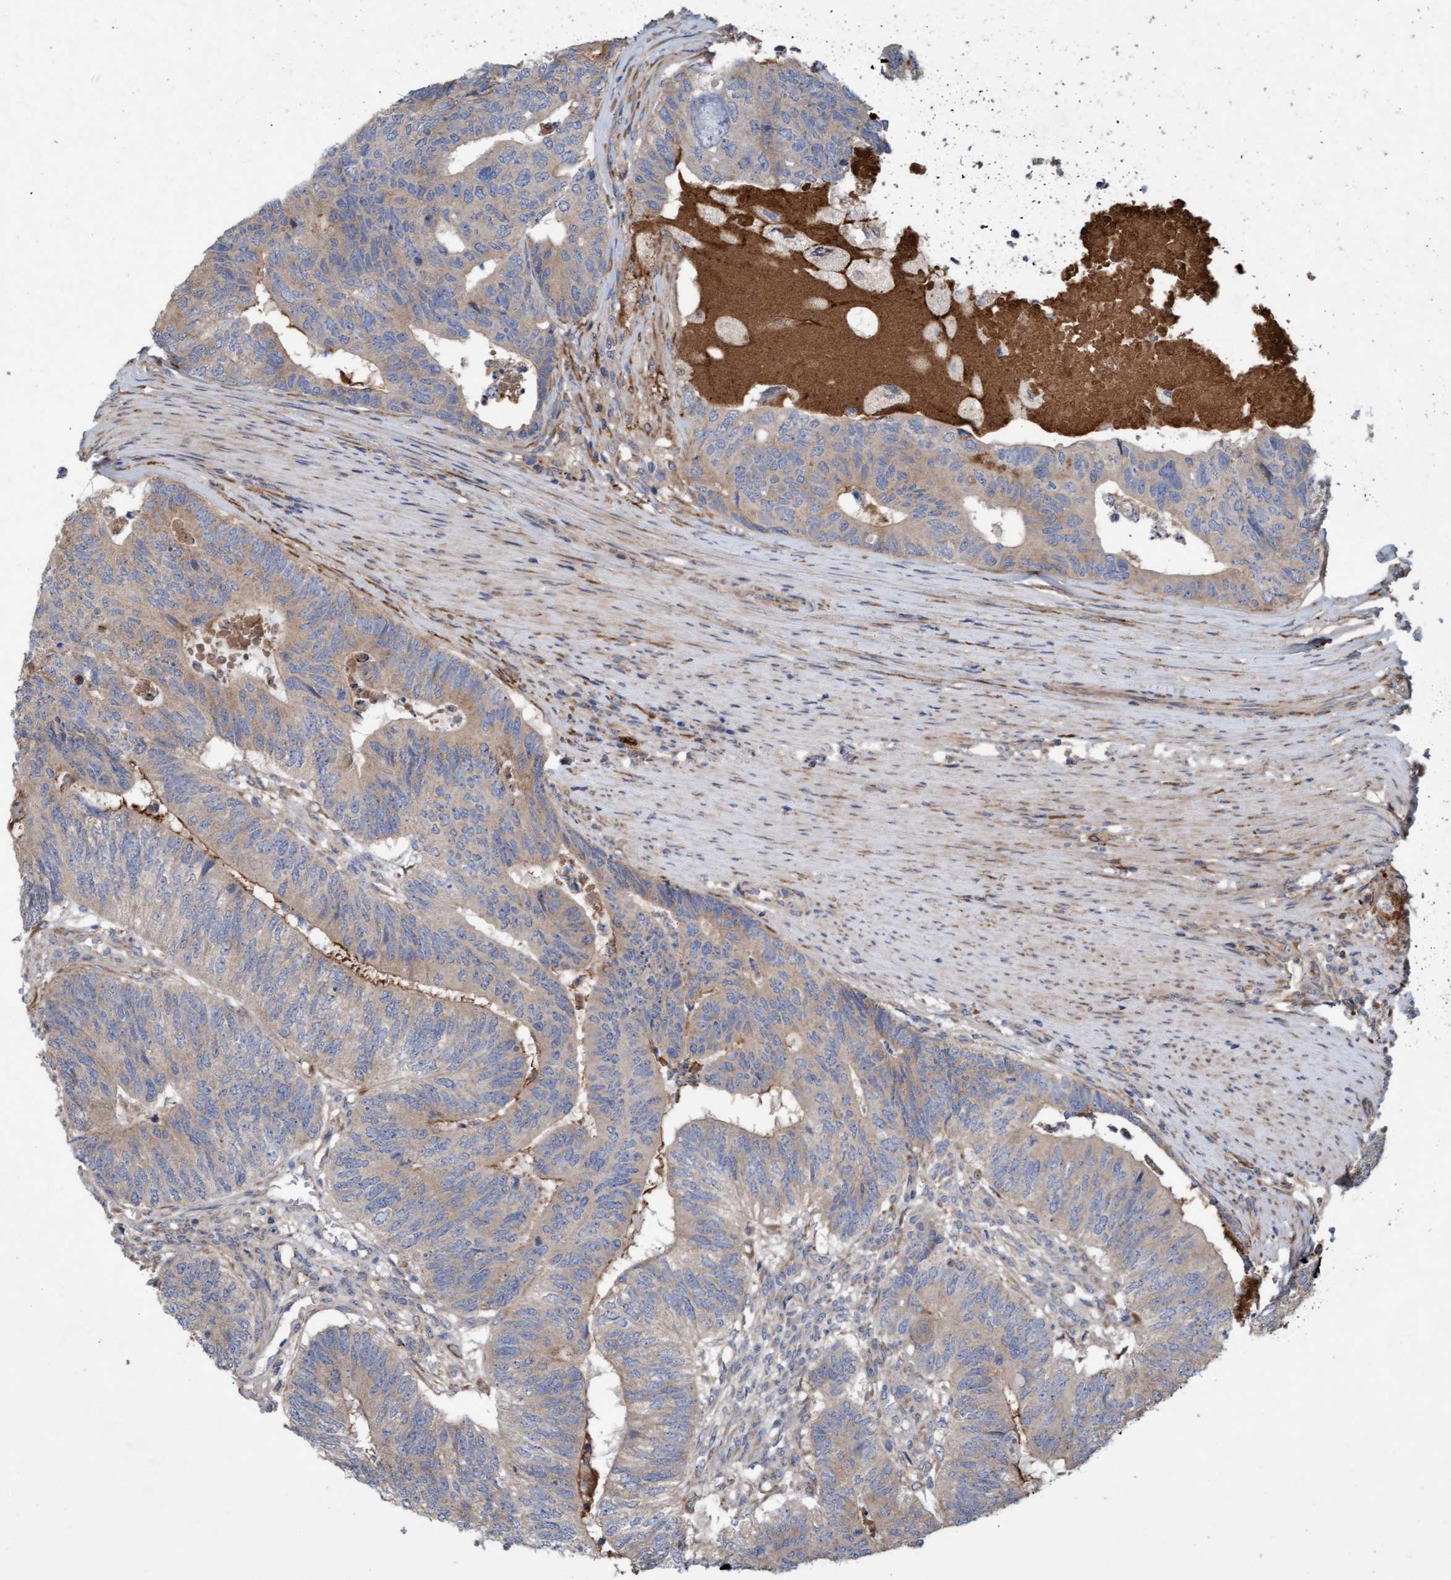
{"staining": {"intensity": "moderate", "quantity": ">75%", "location": "cytoplasmic/membranous"}, "tissue": "colorectal cancer", "cell_type": "Tumor cells", "image_type": "cancer", "snomed": [{"axis": "morphology", "description": "Adenocarcinoma, NOS"}, {"axis": "topography", "description": "Colon"}], "caption": "A high-resolution histopathology image shows immunohistochemistry staining of colorectal adenocarcinoma, which displays moderate cytoplasmic/membranous positivity in about >75% of tumor cells. Nuclei are stained in blue.", "gene": "DDHD2", "patient": {"sex": "female", "age": 67}}